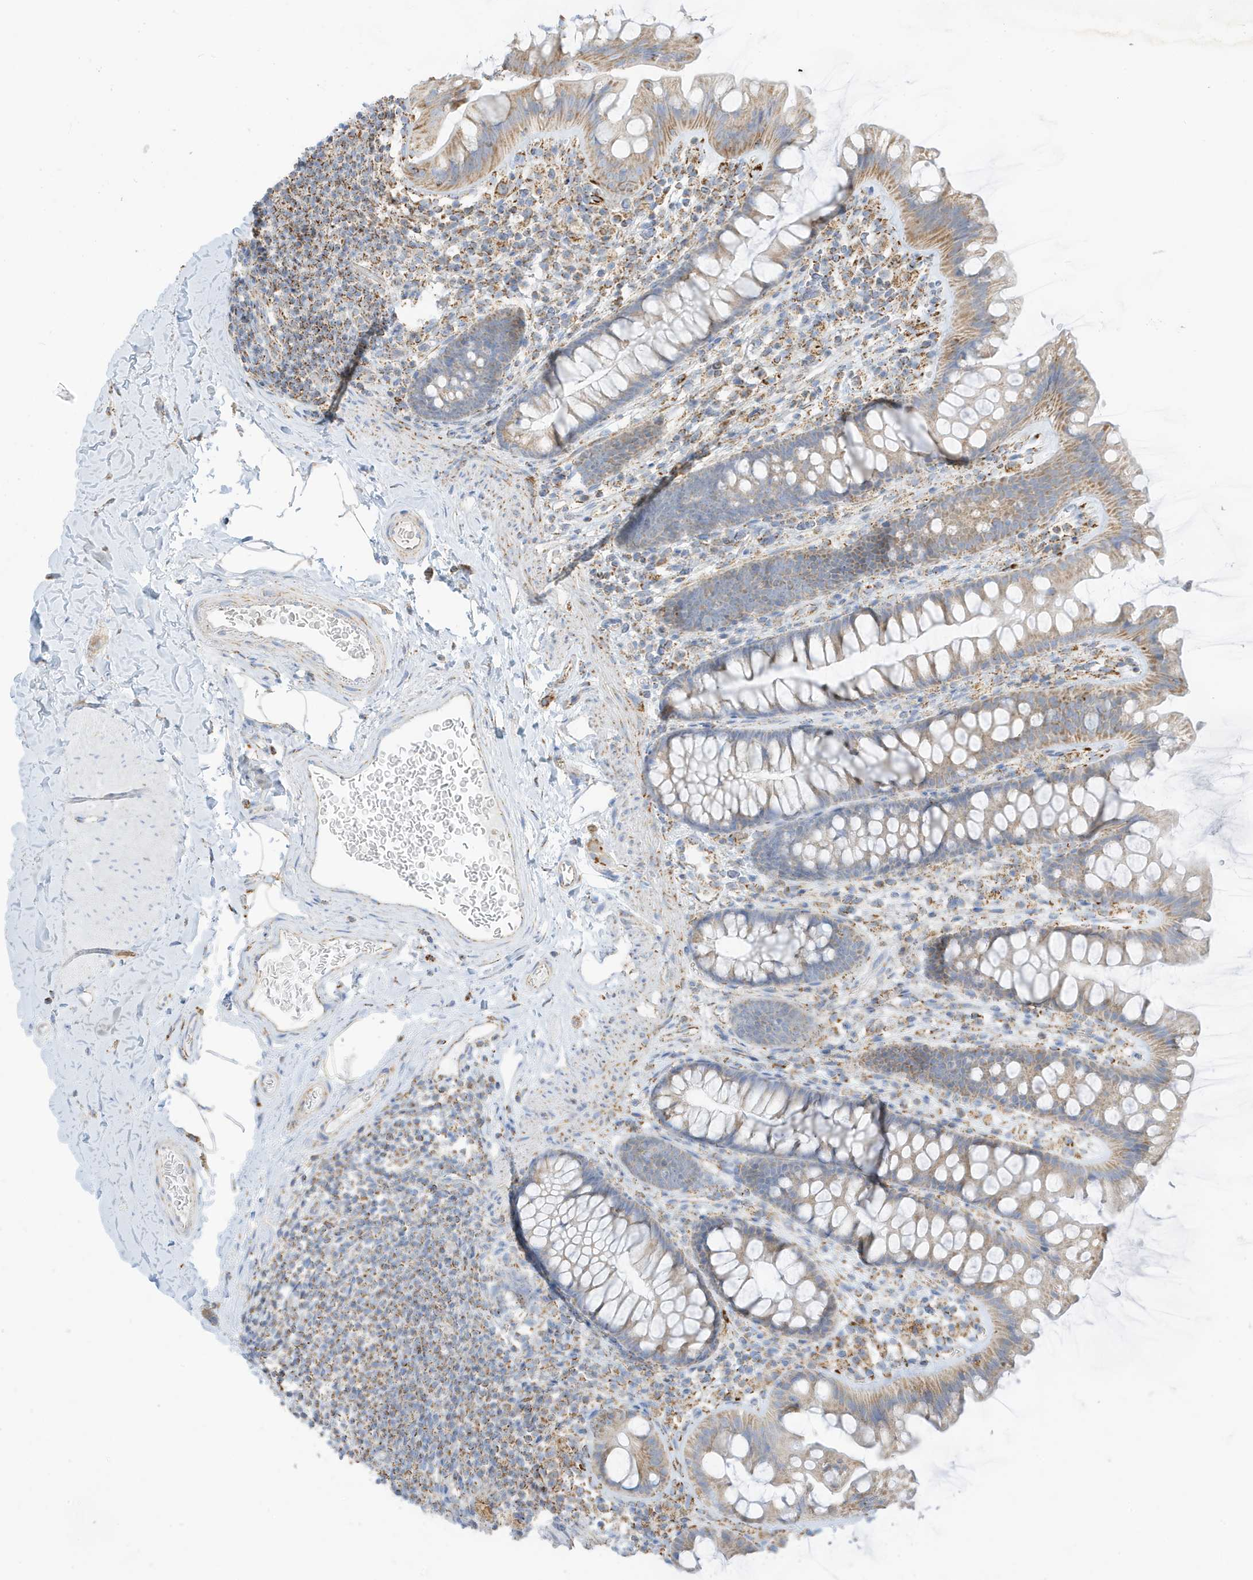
{"staining": {"intensity": "weak", "quantity": ">75%", "location": "cytoplasmic/membranous"}, "tissue": "colon", "cell_type": "Endothelial cells", "image_type": "normal", "snomed": [{"axis": "morphology", "description": "Normal tissue, NOS"}, {"axis": "topography", "description": "Colon"}], "caption": "Immunohistochemistry staining of normal colon, which exhibits low levels of weak cytoplasmic/membranous expression in about >75% of endothelial cells indicating weak cytoplasmic/membranous protein expression. The staining was performed using DAB (3,3'-diaminobenzidine) (brown) for protein detection and nuclei were counterstained in hematoxylin (blue).", "gene": "CAPN13", "patient": {"sex": "female", "age": 62}}